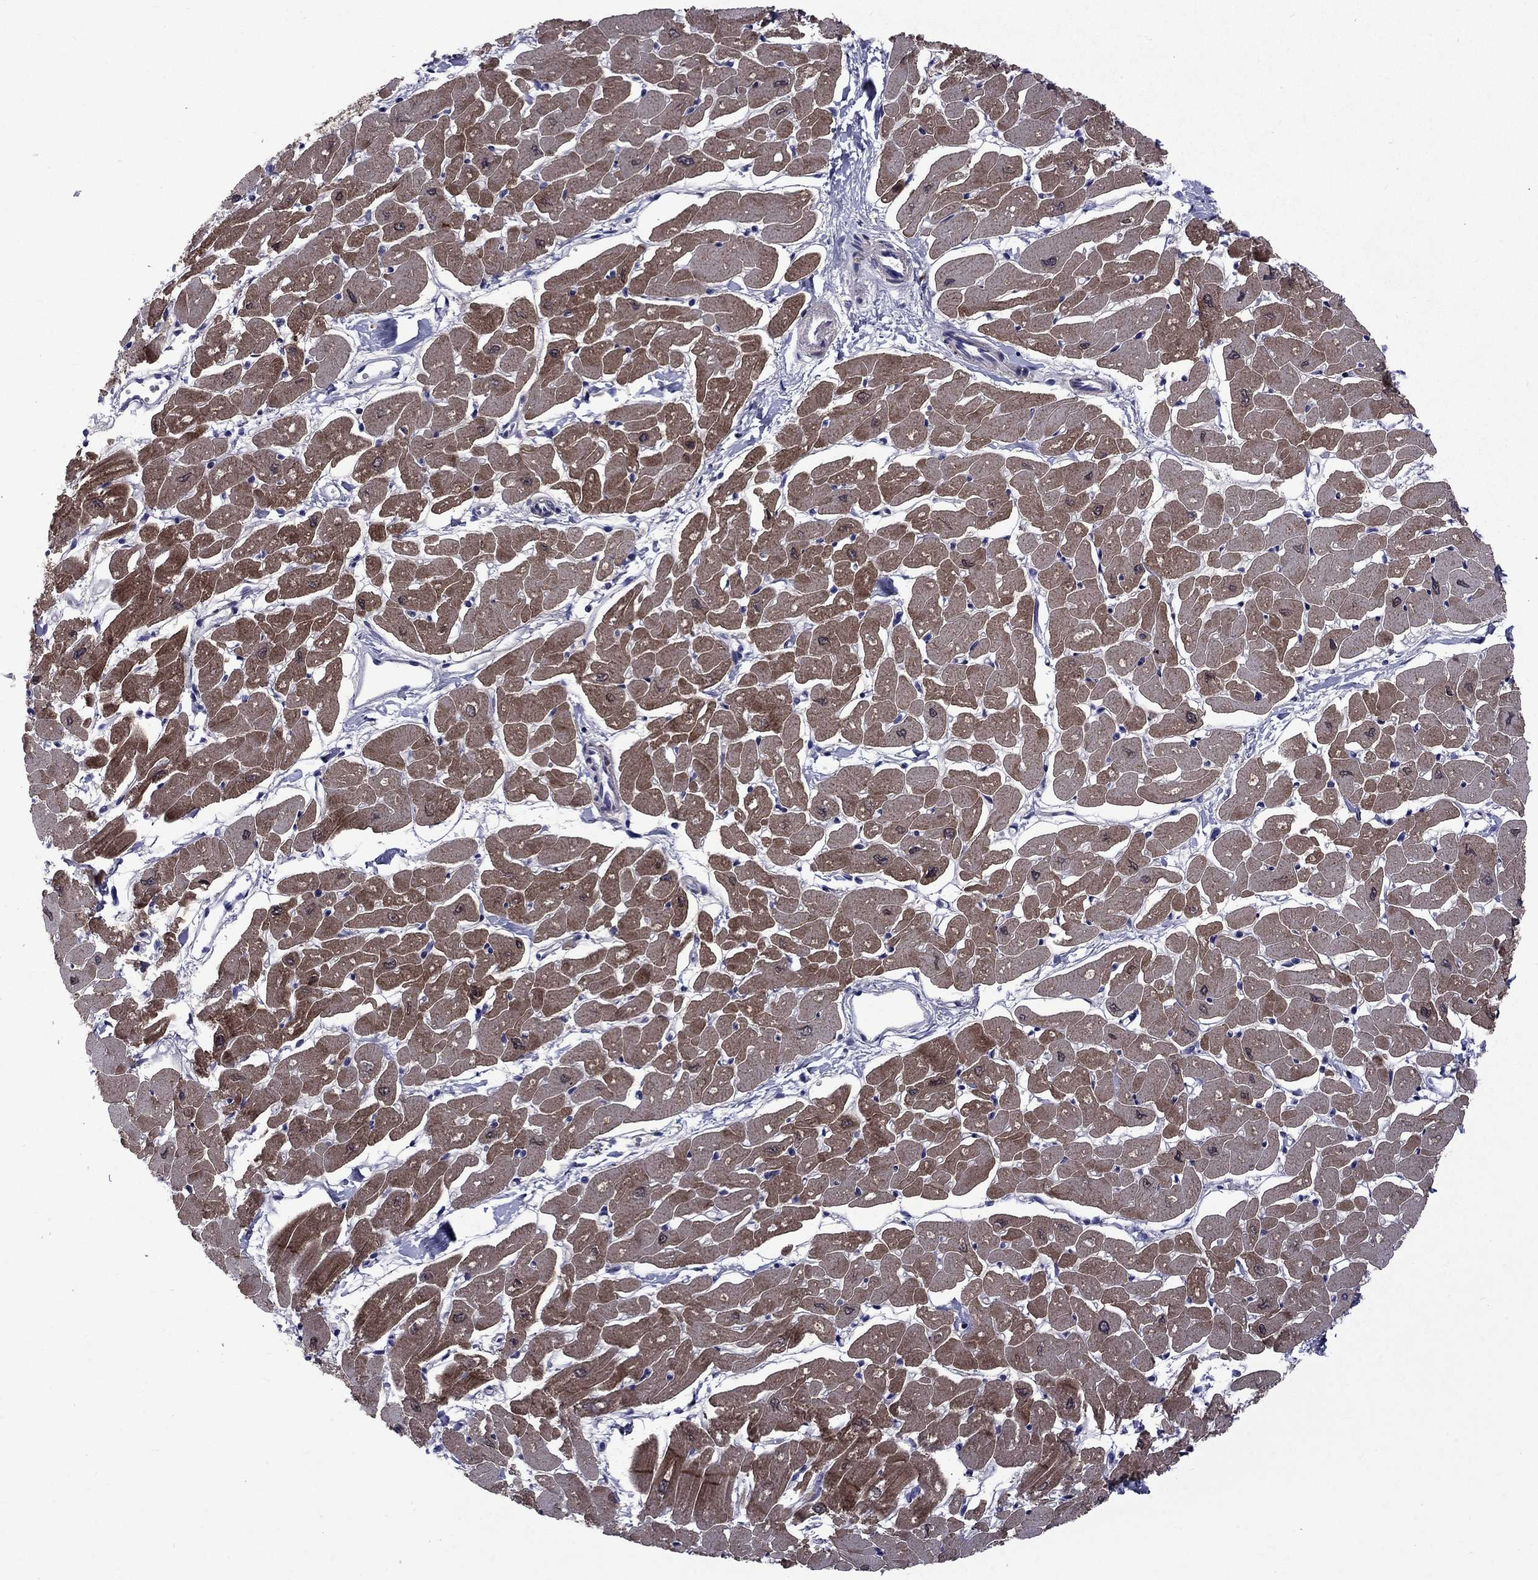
{"staining": {"intensity": "moderate", "quantity": ">75%", "location": "cytoplasmic/membranous"}, "tissue": "heart muscle", "cell_type": "Cardiomyocytes", "image_type": "normal", "snomed": [{"axis": "morphology", "description": "Normal tissue, NOS"}, {"axis": "topography", "description": "Heart"}], "caption": "DAB (3,3'-diaminobenzidine) immunohistochemical staining of unremarkable human heart muscle demonstrates moderate cytoplasmic/membranous protein expression in about >75% of cardiomyocytes. (DAB (3,3'-diaminobenzidine) IHC with brightfield microscopy, high magnification).", "gene": "SNTA1", "patient": {"sex": "male", "age": 57}}